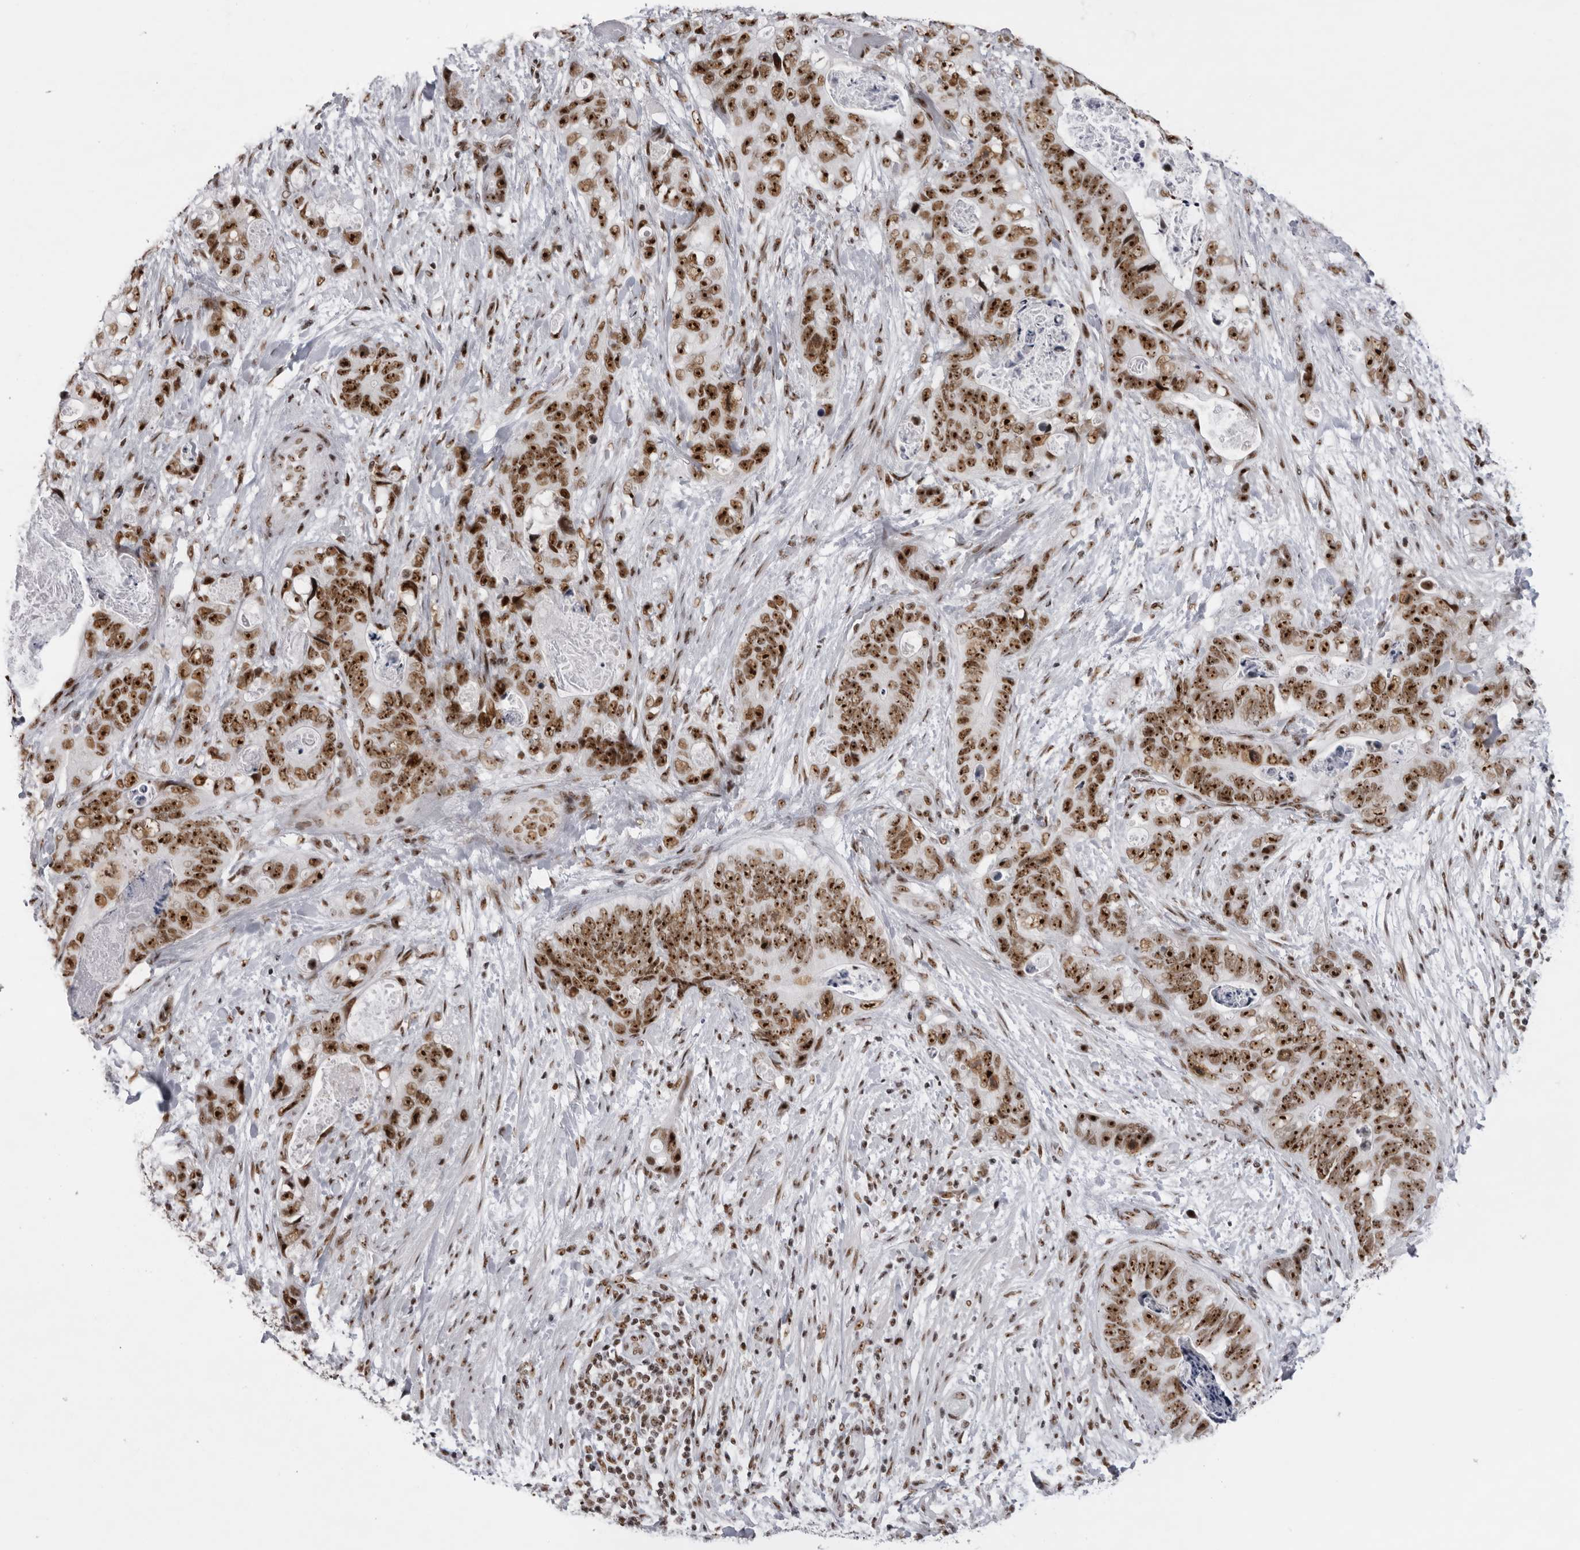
{"staining": {"intensity": "strong", "quantity": ">75%", "location": "nuclear"}, "tissue": "stomach cancer", "cell_type": "Tumor cells", "image_type": "cancer", "snomed": [{"axis": "morphology", "description": "Normal tissue, NOS"}, {"axis": "morphology", "description": "Adenocarcinoma, NOS"}, {"axis": "topography", "description": "Stomach"}], "caption": "Protein staining reveals strong nuclear expression in about >75% of tumor cells in stomach cancer.", "gene": "DHX9", "patient": {"sex": "female", "age": 89}}